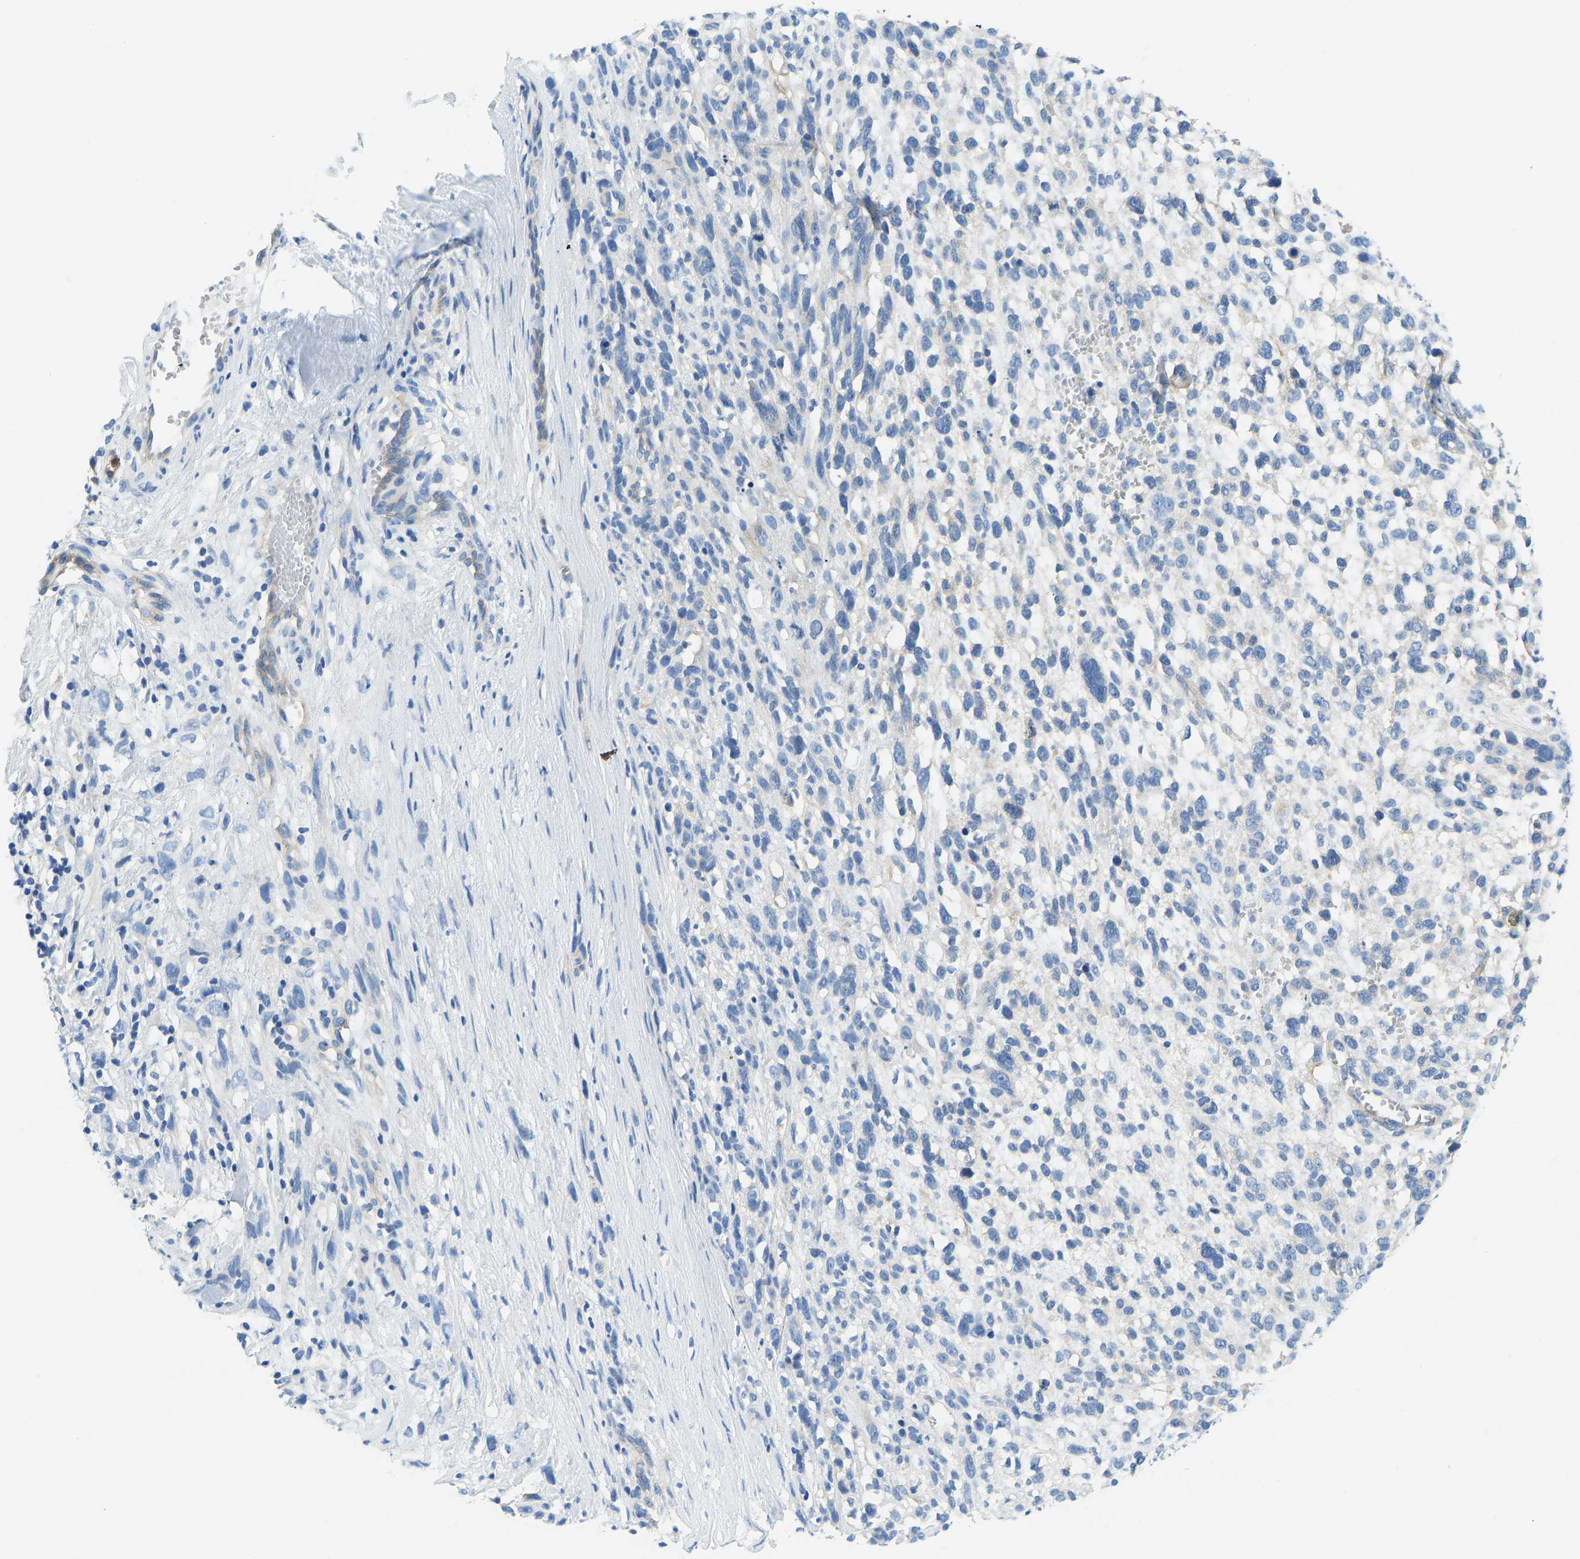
{"staining": {"intensity": "negative", "quantity": "none", "location": "none"}, "tissue": "melanoma", "cell_type": "Tumor cells", "image_type": "cancer", "snomed": [{"axis": "morphology", "description": "Malignant melanoma, NOS"}, {"axis": "topography", "description": "Skin"}], "caption": "This is a photomicrograph of immunohistochemistry staining of melanoma, which shows no staining in tumor cells.", "gene": "CHAD", "patient": {"sex": "female", "age": 55}}